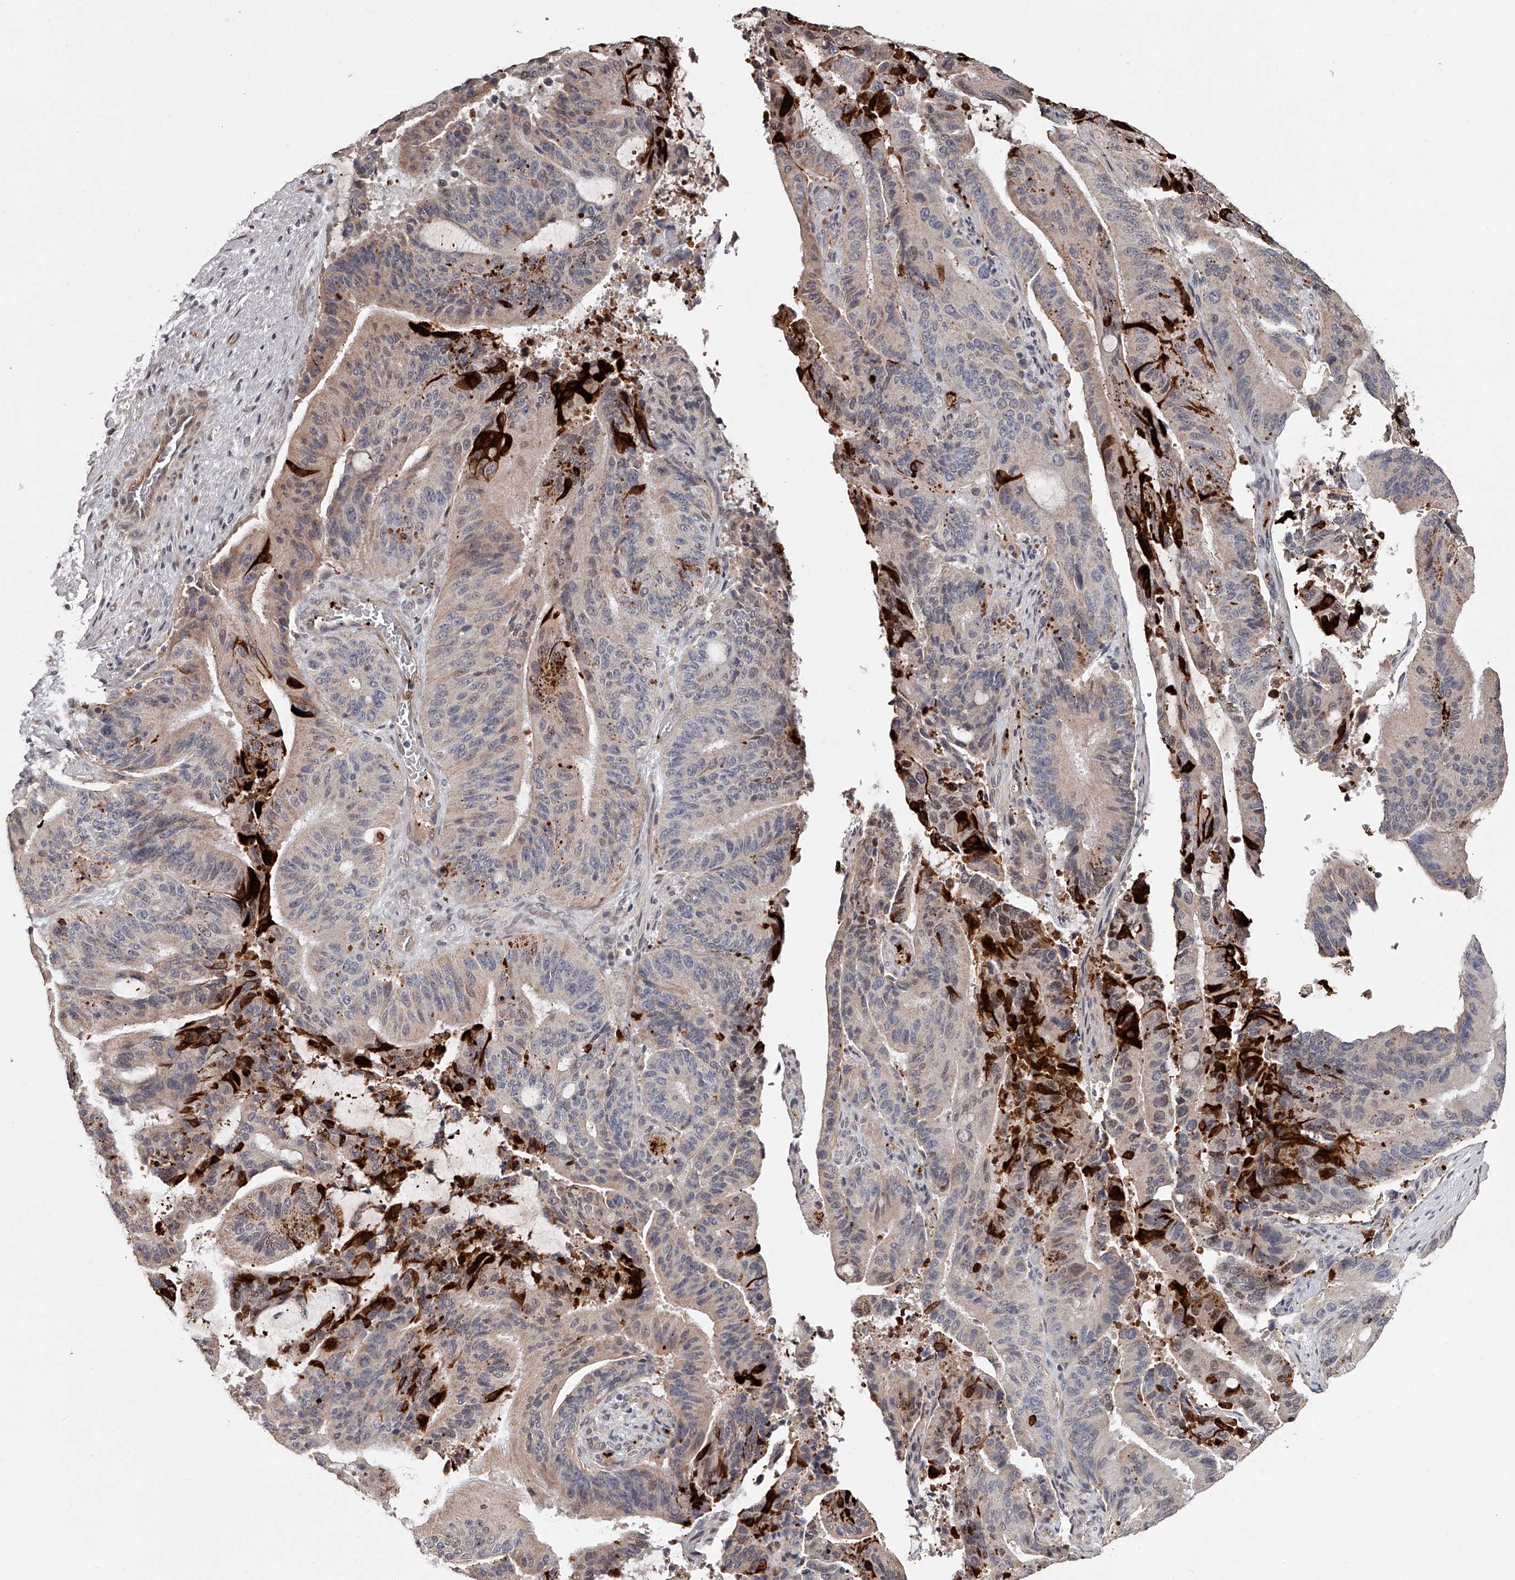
{"staining": {"intensity": "weak", "quantity": "25%-75%", "location": "cytoplasmic/membranous"}, "tissue": "liver cancer", "cell_type": "Tumor cells", "image_type": "cancer", "snomed": [{"axis": "morphology", "description": "Normal tissue, NOS"}, {"axis": "morphology", "description": "Cholangiocarcinoma"}, {"axis": "topography", "description": "Liver"}, {"axis": "topography", "description": "Peripheral nerve tissue"}], "caption": "The immunohistochemical stain shows weak cytoplasmic/membranous expression in tumor cells of cholangiocarcinoma (liver) tissue.", "gene": "URGCP", "patient": {"sex": "female", "age": 73}}